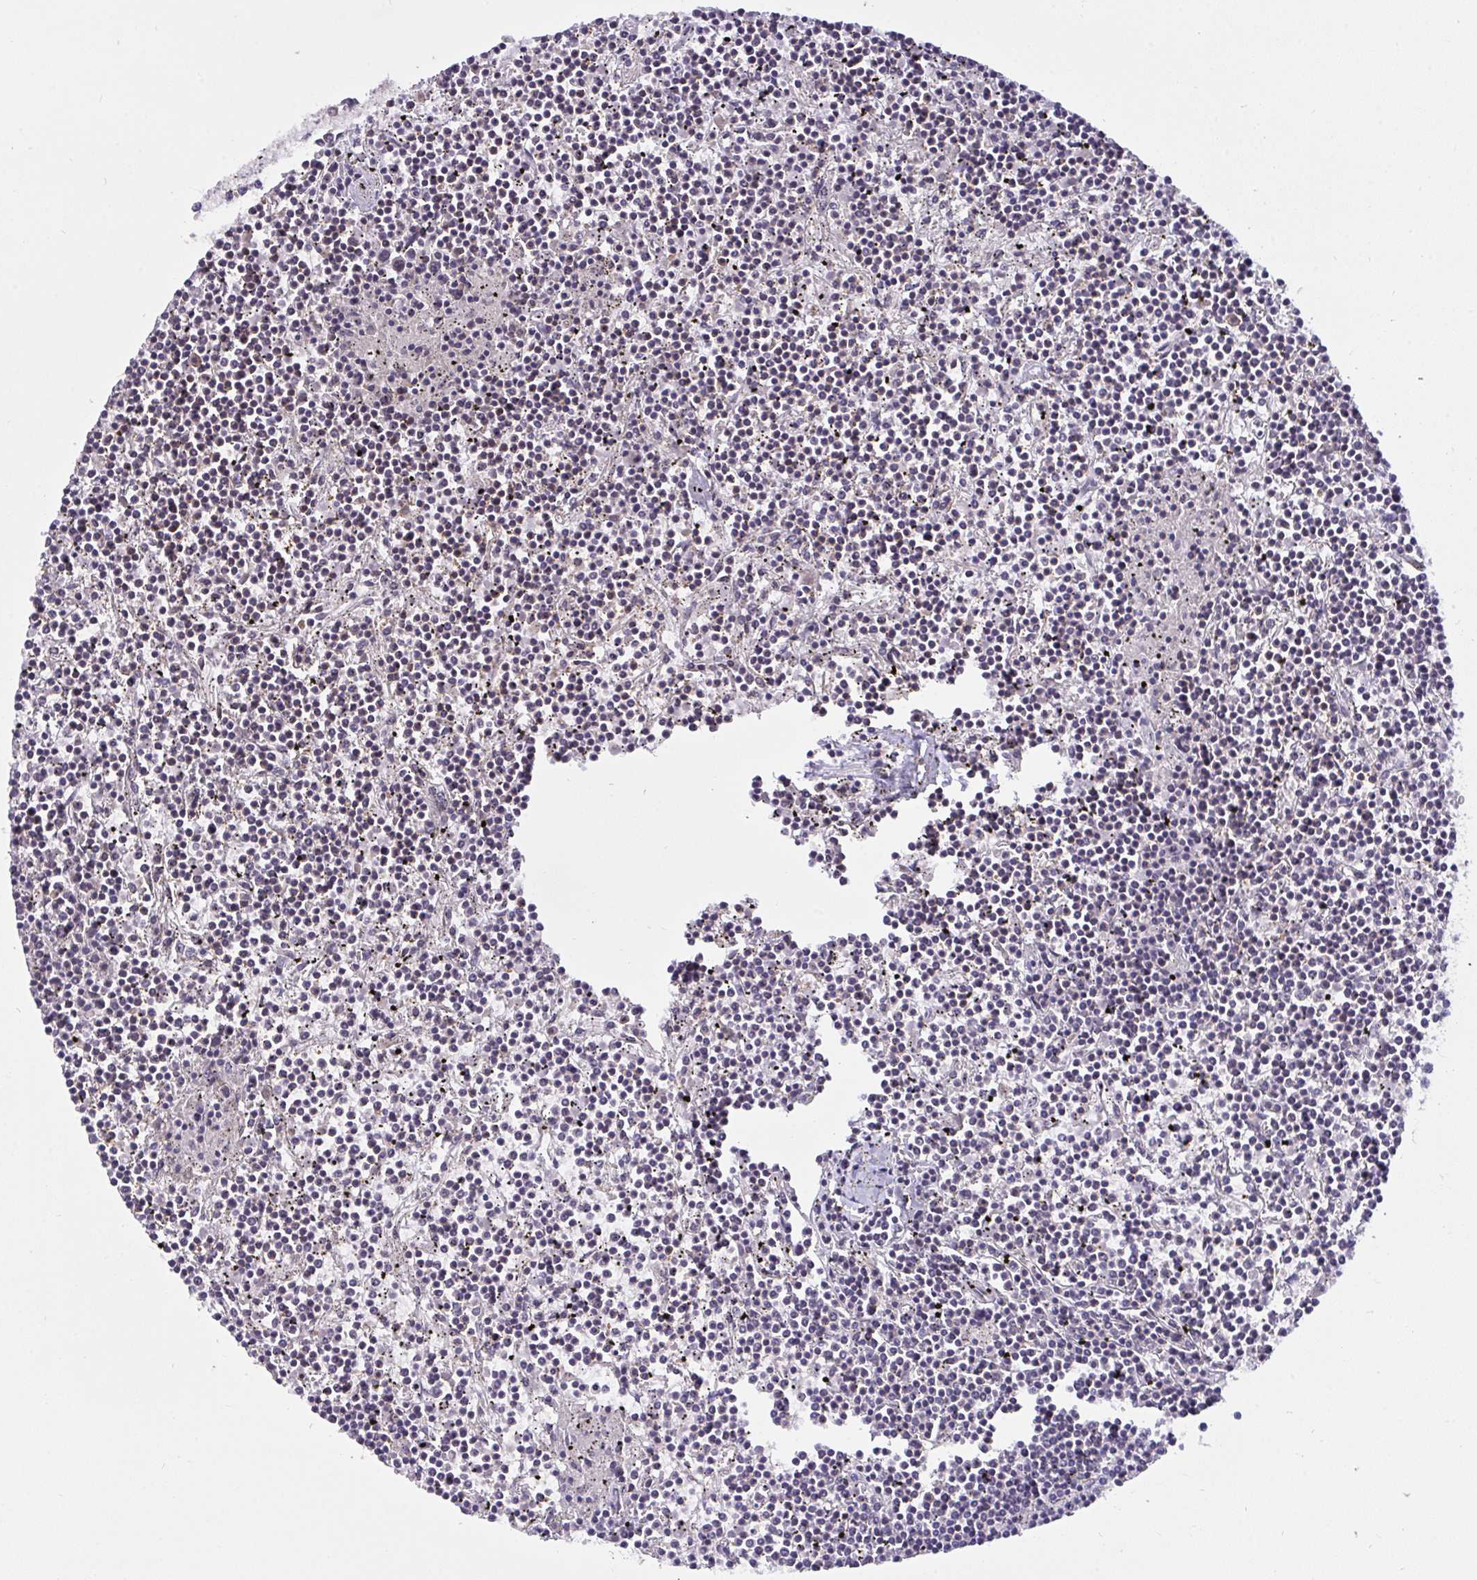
{"staining": {"intensity": "negative", "quantity": "none", "location": "none"}, "tissue": "lymphoma", "cell_type": "Tumor cells", "image_type": "cancer", "snomed": [{"axis": "morphology", "description": "Malignant lymphoma, non-Hodgkin's type, Low grade"}, {"axis": "topography", "description": "Spleen"}], "caption": "The immunohistochemistry (IHC) histopathology image has no significant expression in tumor cells of lymphoma tissue.", "gene": "SEMA6B", "patient": {"sex": "female", "age": 19}}